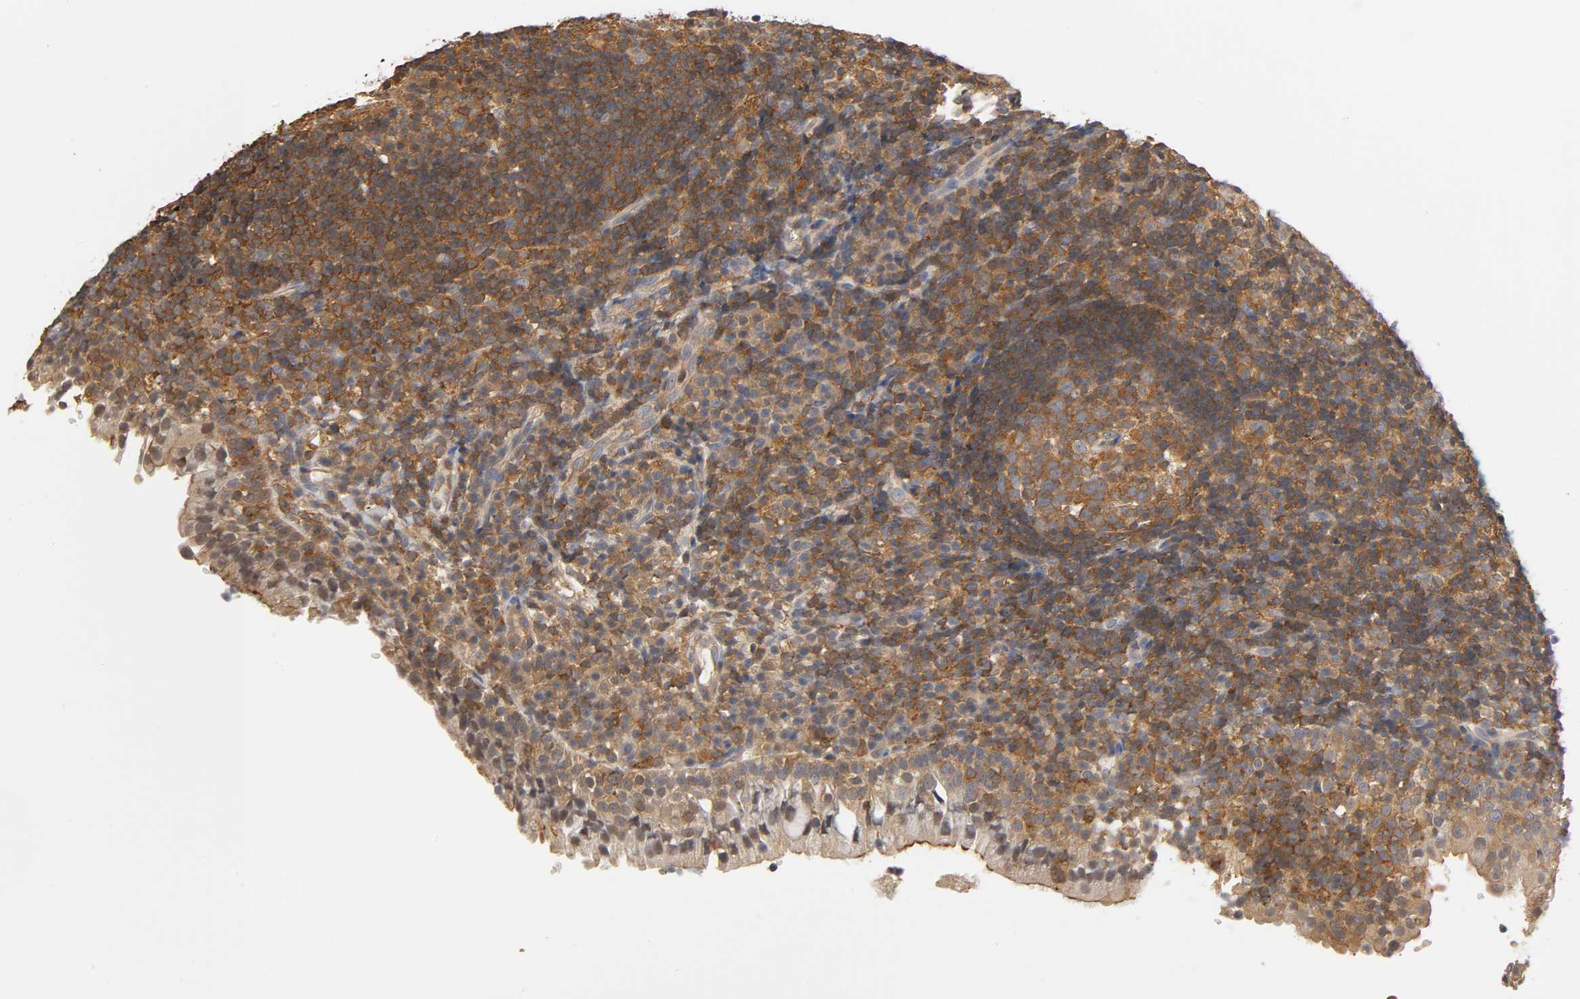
{"staining": {"intensity": "strong", "quantity": ">75%", "location": "cytoplasmic/membranous"}, "tissue": "tonsil", "cell_type": "Germinal center cells", "image_type": "normal", "snomed": [{"axis": "morphology", "description": "Normal tissue, NOS"}, {"axis": "topography", "description": "Tonsil"}], "caption": "The photomicrograph demonstrates immunohistochemical staining of benign tonsil. There is strong cytoplasmic/membranous staining is identified in approximately >75% of germinal center cells.", "gene": "ACTR2", "patient": {"sex": "female", "age": 40}}